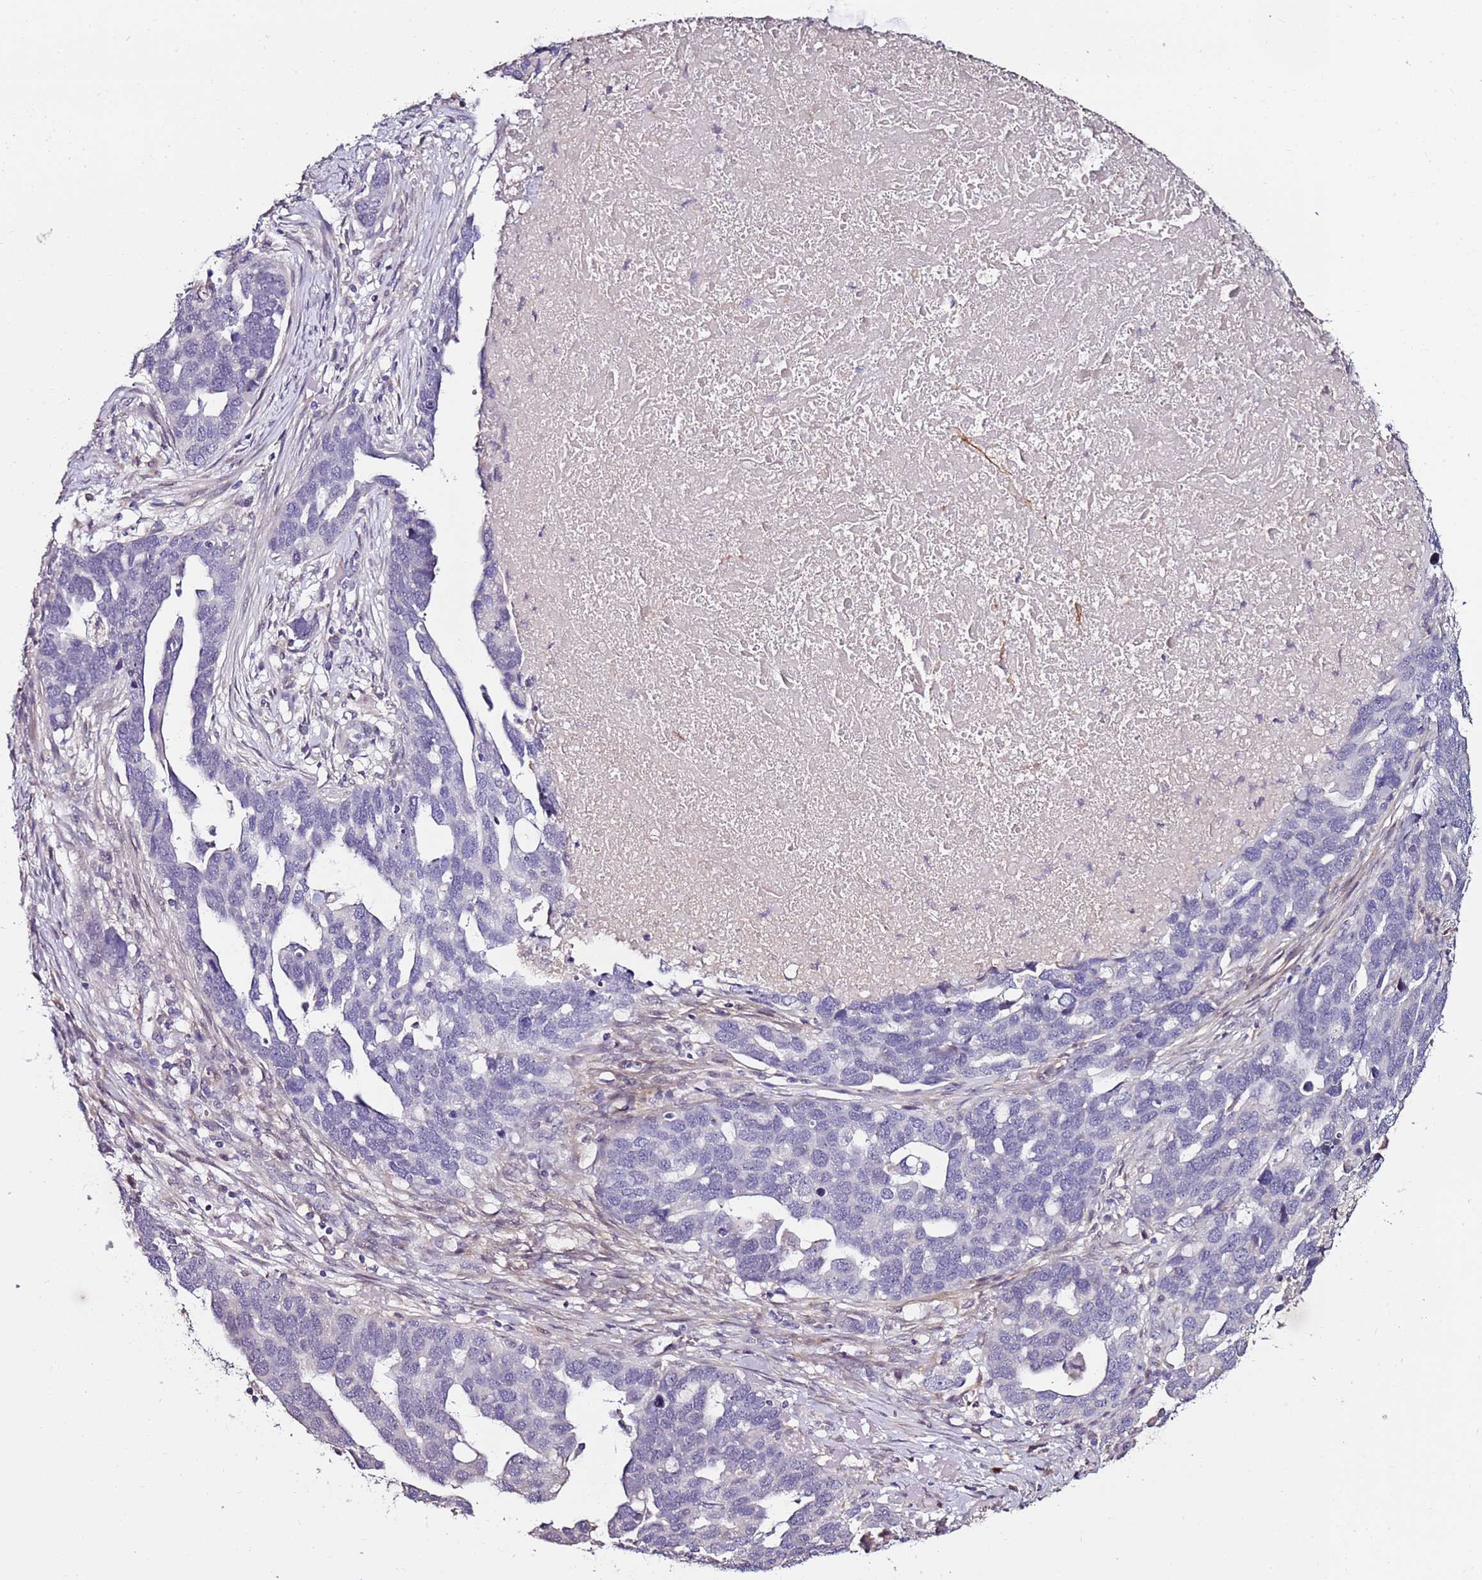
{"staining": {"intensity": "negative", "quantity": "none", "location": "none"}, "tissue": "ovarian cancer", "cell_type": "Tumor cells", "image_type": "cancer", "snomed": [{"axis": "morphology", "description": "Cystadenocarcinoma, serous, NOS"}, {"axis": "topography", "description": "Ovary"}], "caption": "Tumor cells show no significant staining in ovarian serous cystadenocarcinoma.", "gene": "C3orf80", "patient": {"sex": "female", "age": 54}}